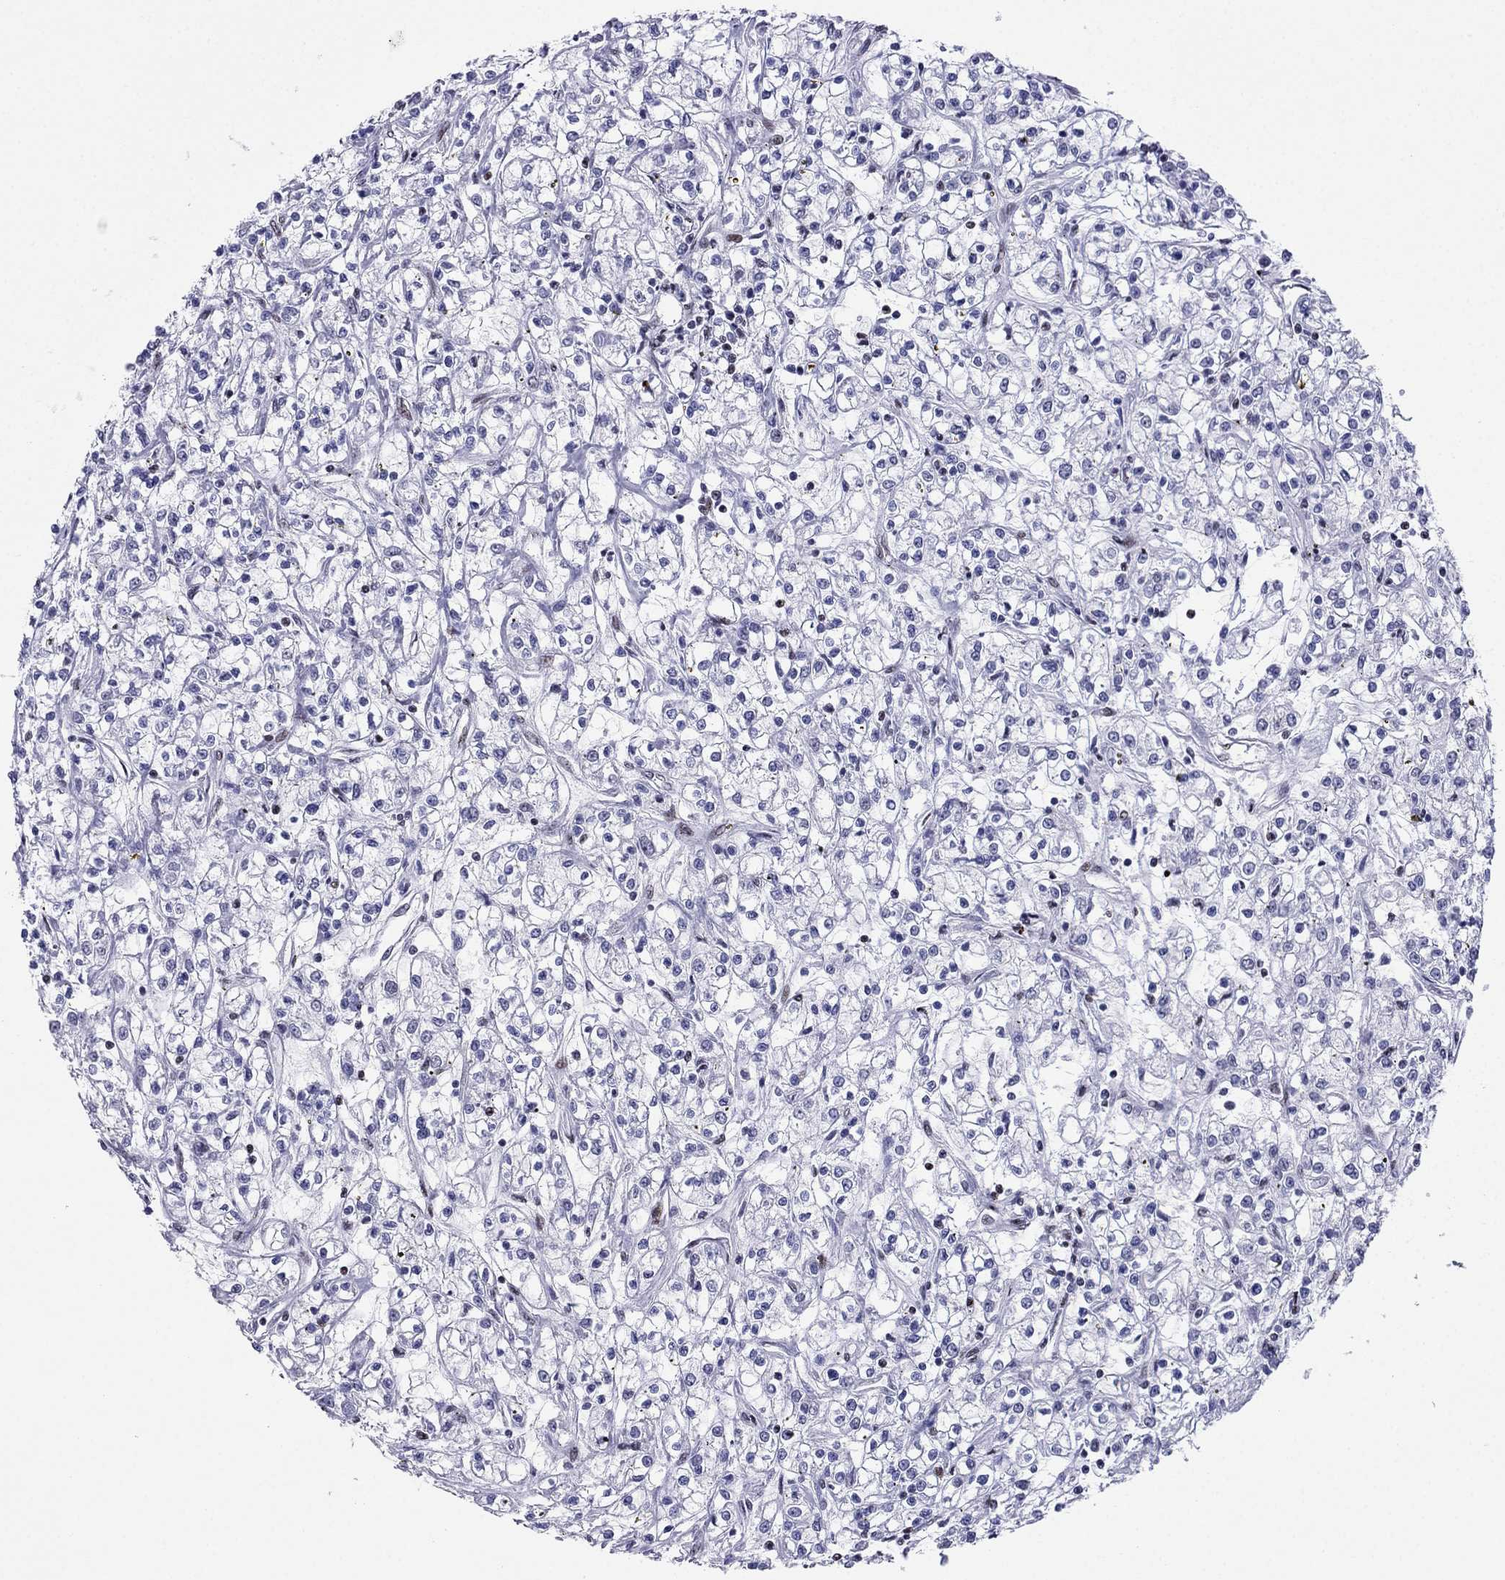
{"staining": {"intensity": "negative", "quantity": "none", "location": "none"}, "tissue": "renal cancer", "cell_type": "Tumor cells", "image_type": "cancer", "snomed": [{"axis": "morphology", "description": "Adenocarcinoma, NOS"}, {"axis": "topography", "description": "Kidney"}], "caption": "Micrograph shows no protein expression in tumor cells of renal adenocarcinoma tissue.", "gene": "PPM1G", "patient": {"sex": "female", "age": 59}}